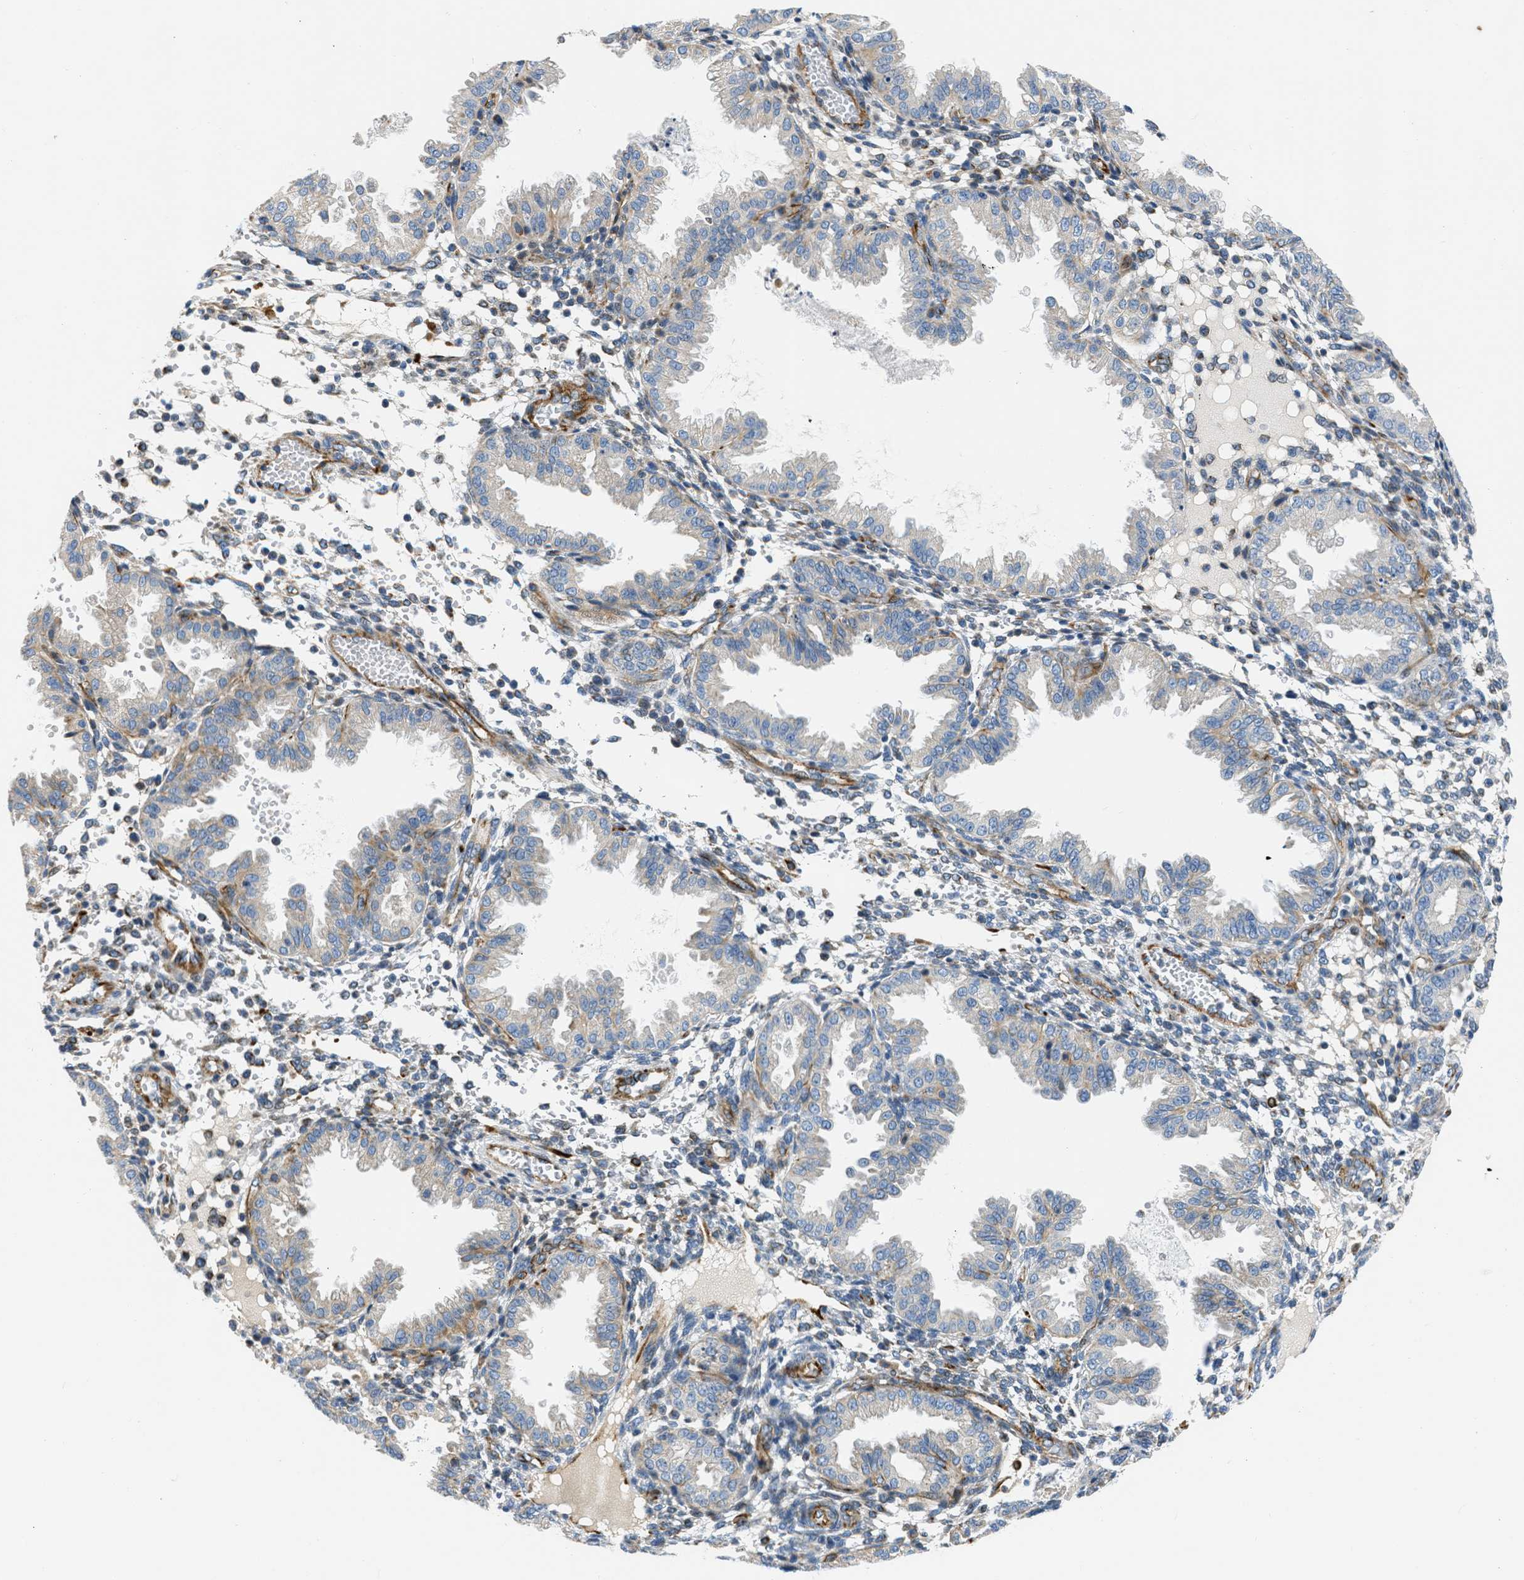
{"staining": {"intensity": "weak", "quantity": "<25%", "location": "cytoplasmic/membranous"}, "tissue": "endometrium", "cell_type": "Cells in endometrial stroma", "image_type": "normal", "snomed": [{"axis": "morphology", "description": "Normal tissue, NOS"}, {"axis": "topography", "description": "Endometrium"}], "caption": "Immunohistochemistry (IHC) photomicrograph of unremarkable endometrium stained for a protein (brown), which reveals no expression in cells in endometrial stroma.", "gene": "ULK4", "patient": {"sex": "female", "age": 33}}